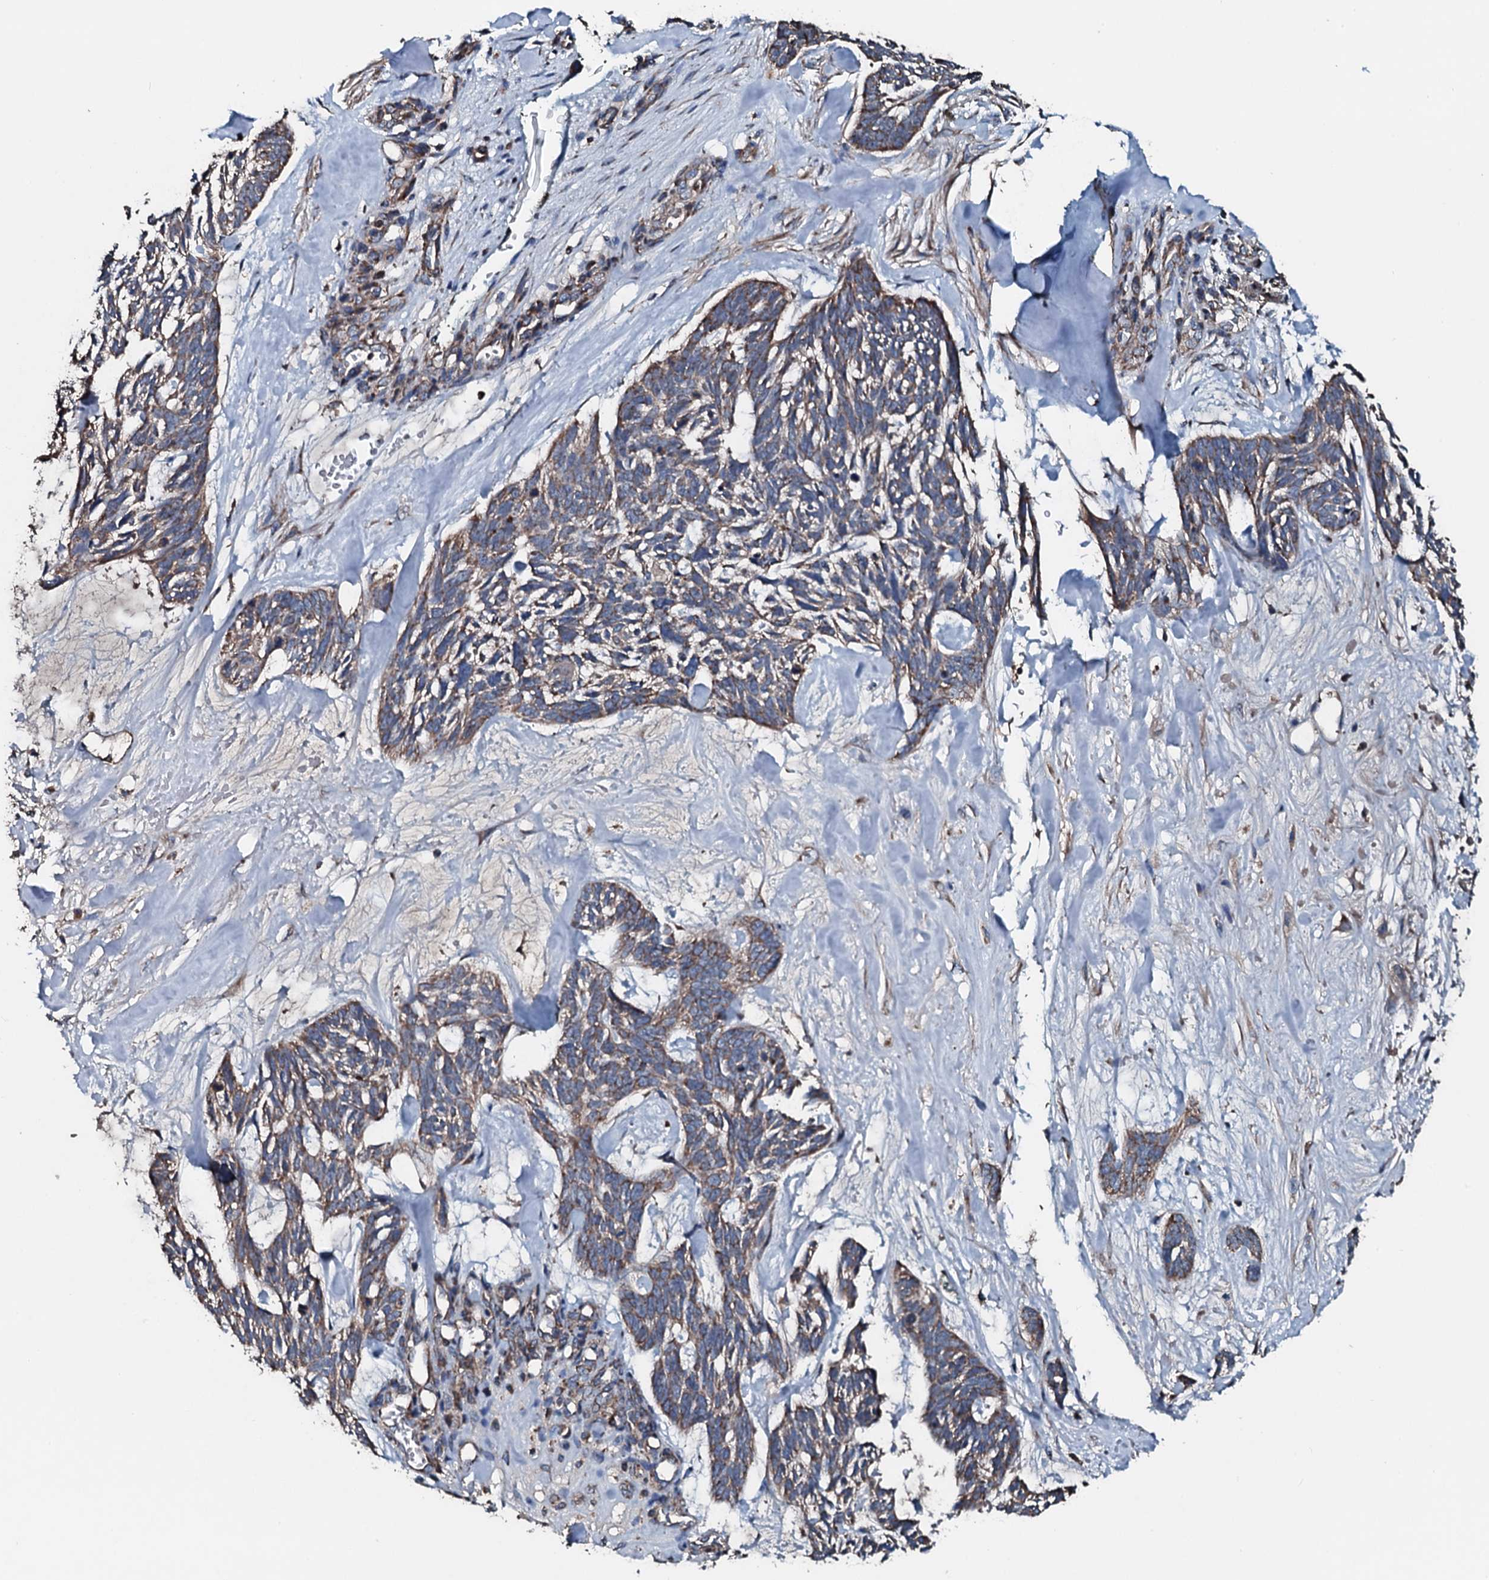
{"staining": {"intensity": "weak", "quantity": ">75%", "location": "cytoplasmic/membranous"}, "tissue": "skin cancer", "cell_type": "Tumor cells", "image_type": "cancer", "snomed": [{"axis": "morphology", "description": "Basal cell carcinoma"}, {"axis": "topography", "description": "Skin"}], "caption": "An image of human skin cancer (basal cell carcinoma) stained for a protein displays weak cytoplasmic/membranous brown staining in tumor cells. The staining was performed using DAB, with brown indicating positive protein expression. Nuclei are stained blue with hematoxylin.", "gene": "ACSS3", "patient": {"sex": "male", "age": 88}}